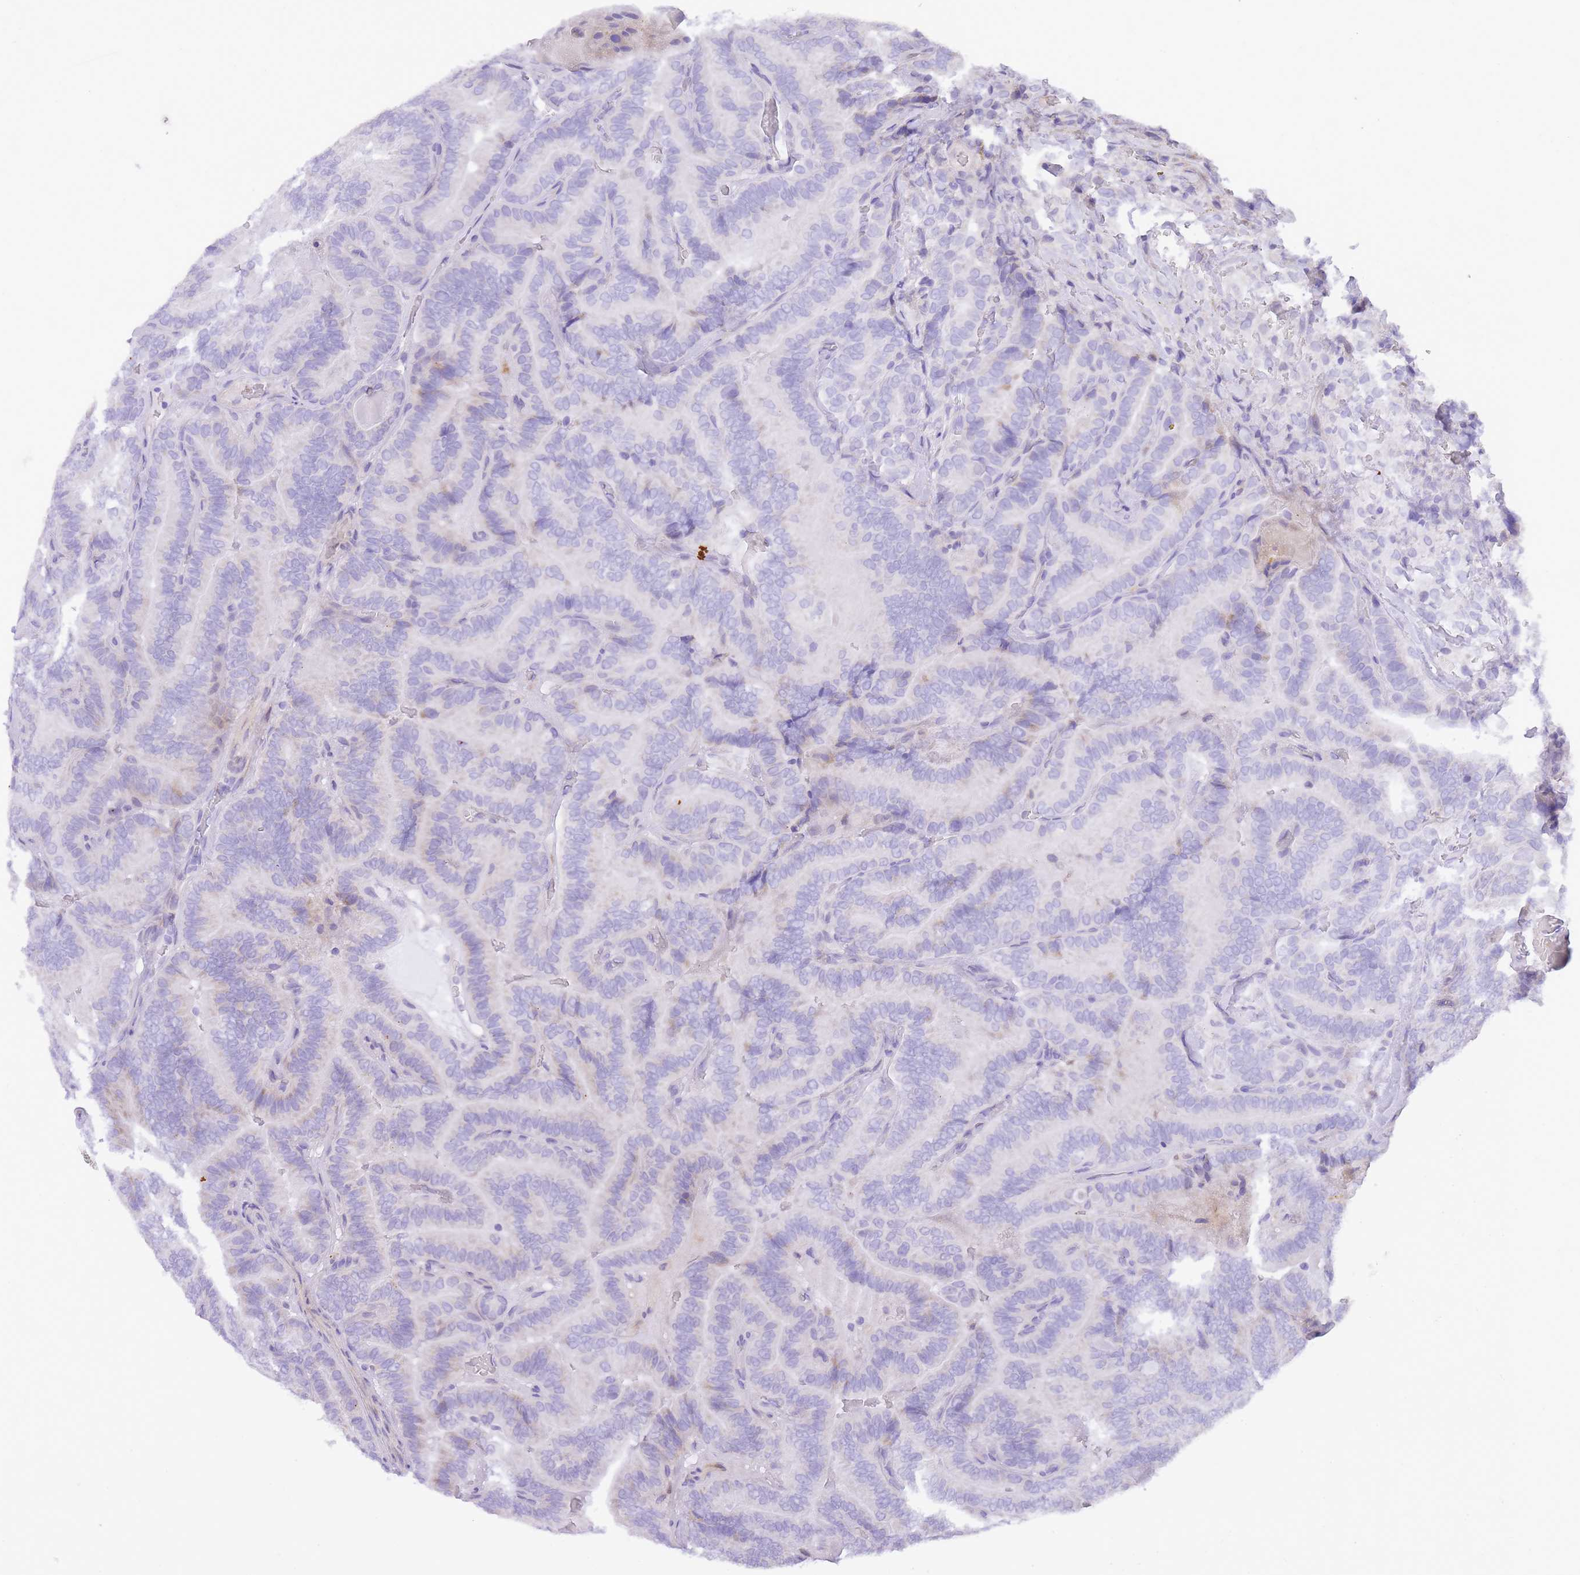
{"staining": {"intensity": "negative", "quantity": "none", "location": "none"}, "tissue": "thyroid cancer", "cell_type": "Tumor cells", "image_type": "cancer", "snomed": [{"axis": "morphology", "description": "Papillary adenocarcinoma, NOS"}, {"axis": "topography", "description": "Thyroid gland"}], "caption": "The immunohistochemistry micrograph has no significant expression in tumor cells of papillary adenocarcinoma (thyroid) tissue.", "gene": "TOPAZ1", "patient": {"sex": "male", "age": 61}}